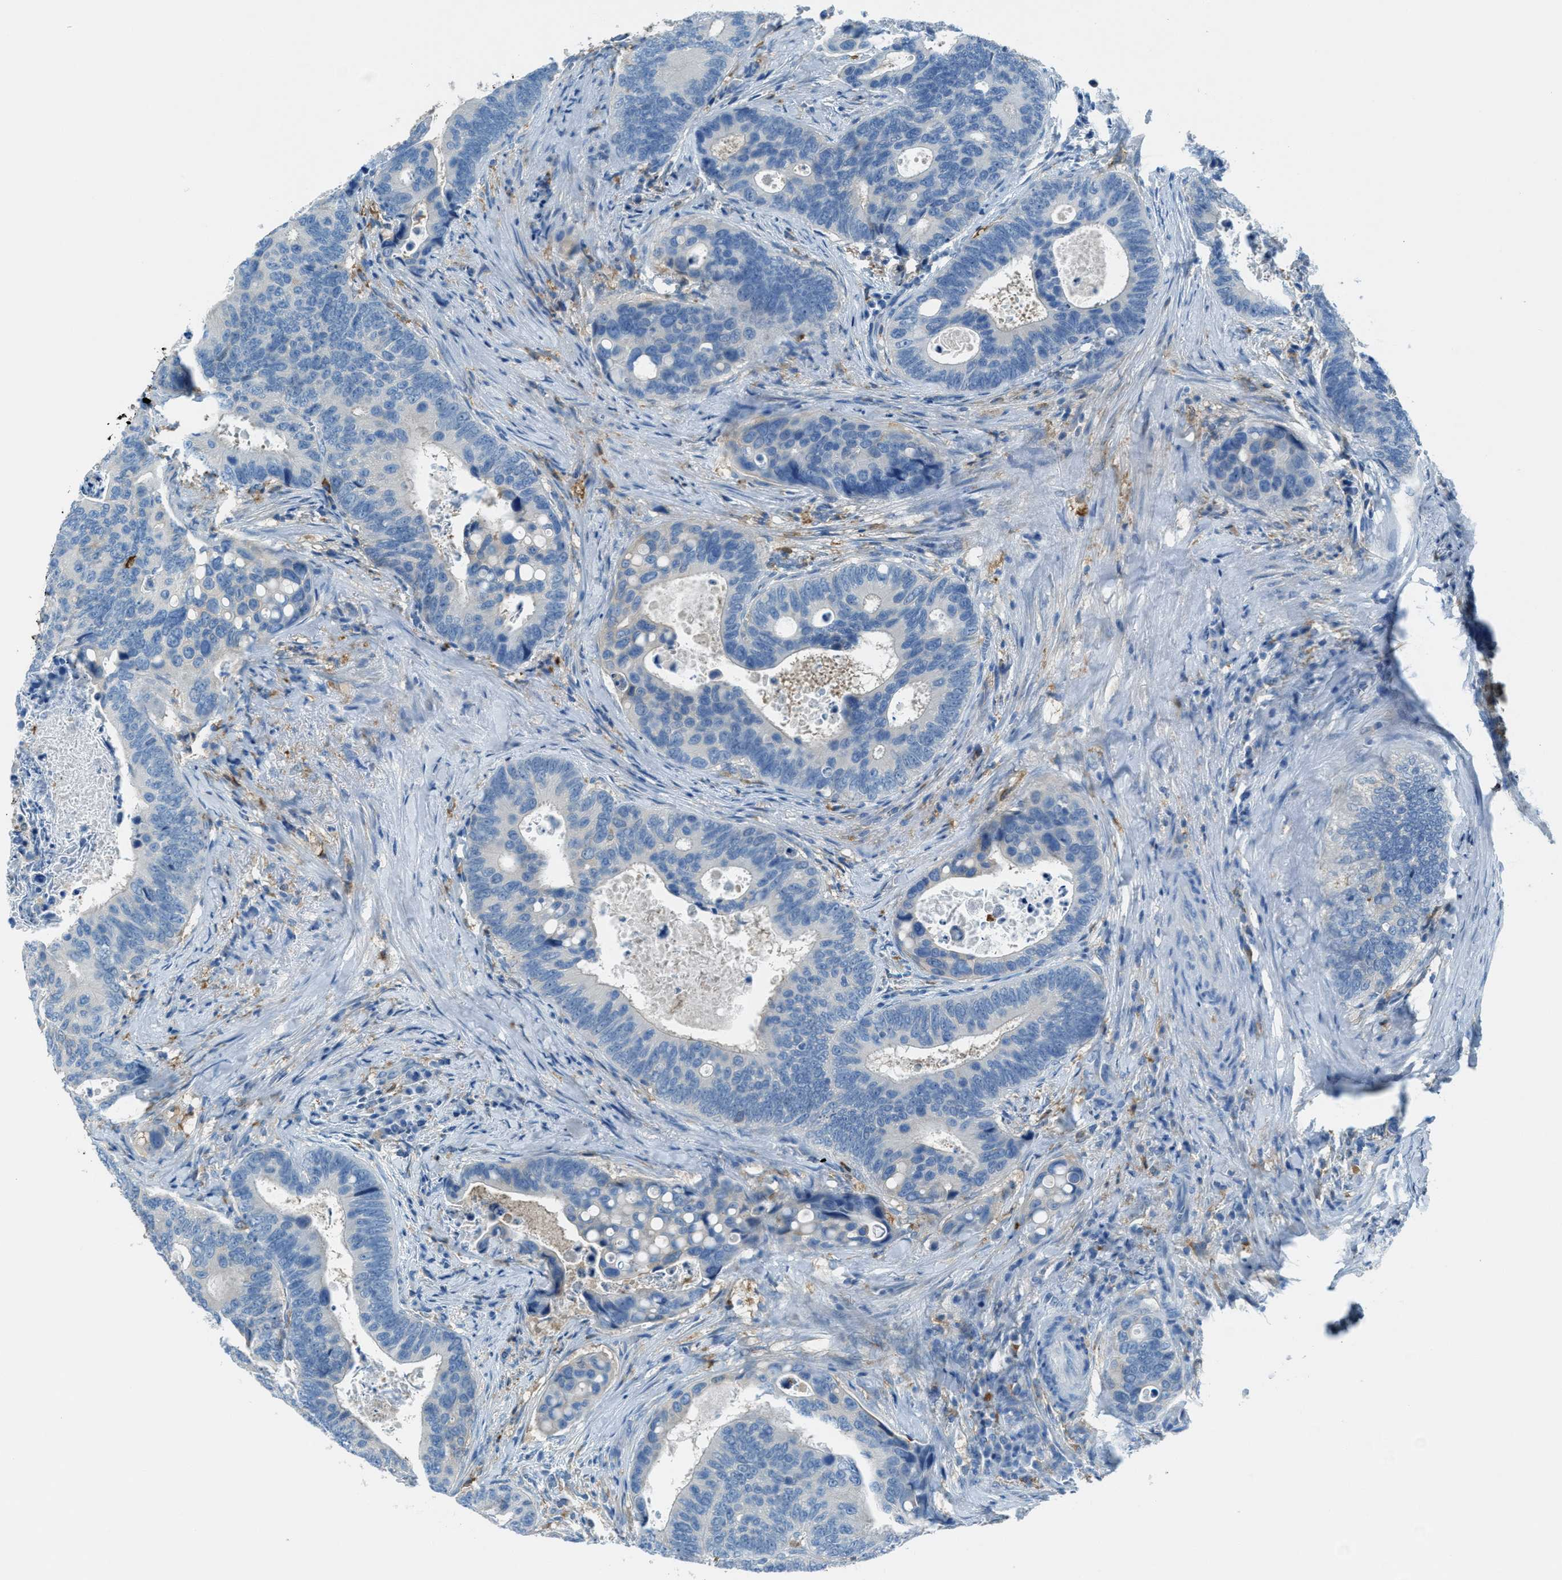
{"staining": {"intensity": "negative", "quantity": "none", "location": "none"}, "tissue": "colorectal cancer", "cell_type": "Tumor cells", "image_type": "cancer", "snomed": [{"axis": "morphology", "description": "Inflammation, NOS"}, {"axis": "morphology", "description": "Adenocarcinoma, NOS"}, {"axis": "topography", "description": "Colon"}], "caption": "DAB (3,3'-diaminobenzidine) immunohistochemical staining of colorectal adenocarcinoma reveals no significant positivity in tumor cells.", "gene": "MATCAP2", "patient": {"sex": "male", "age": 72}}